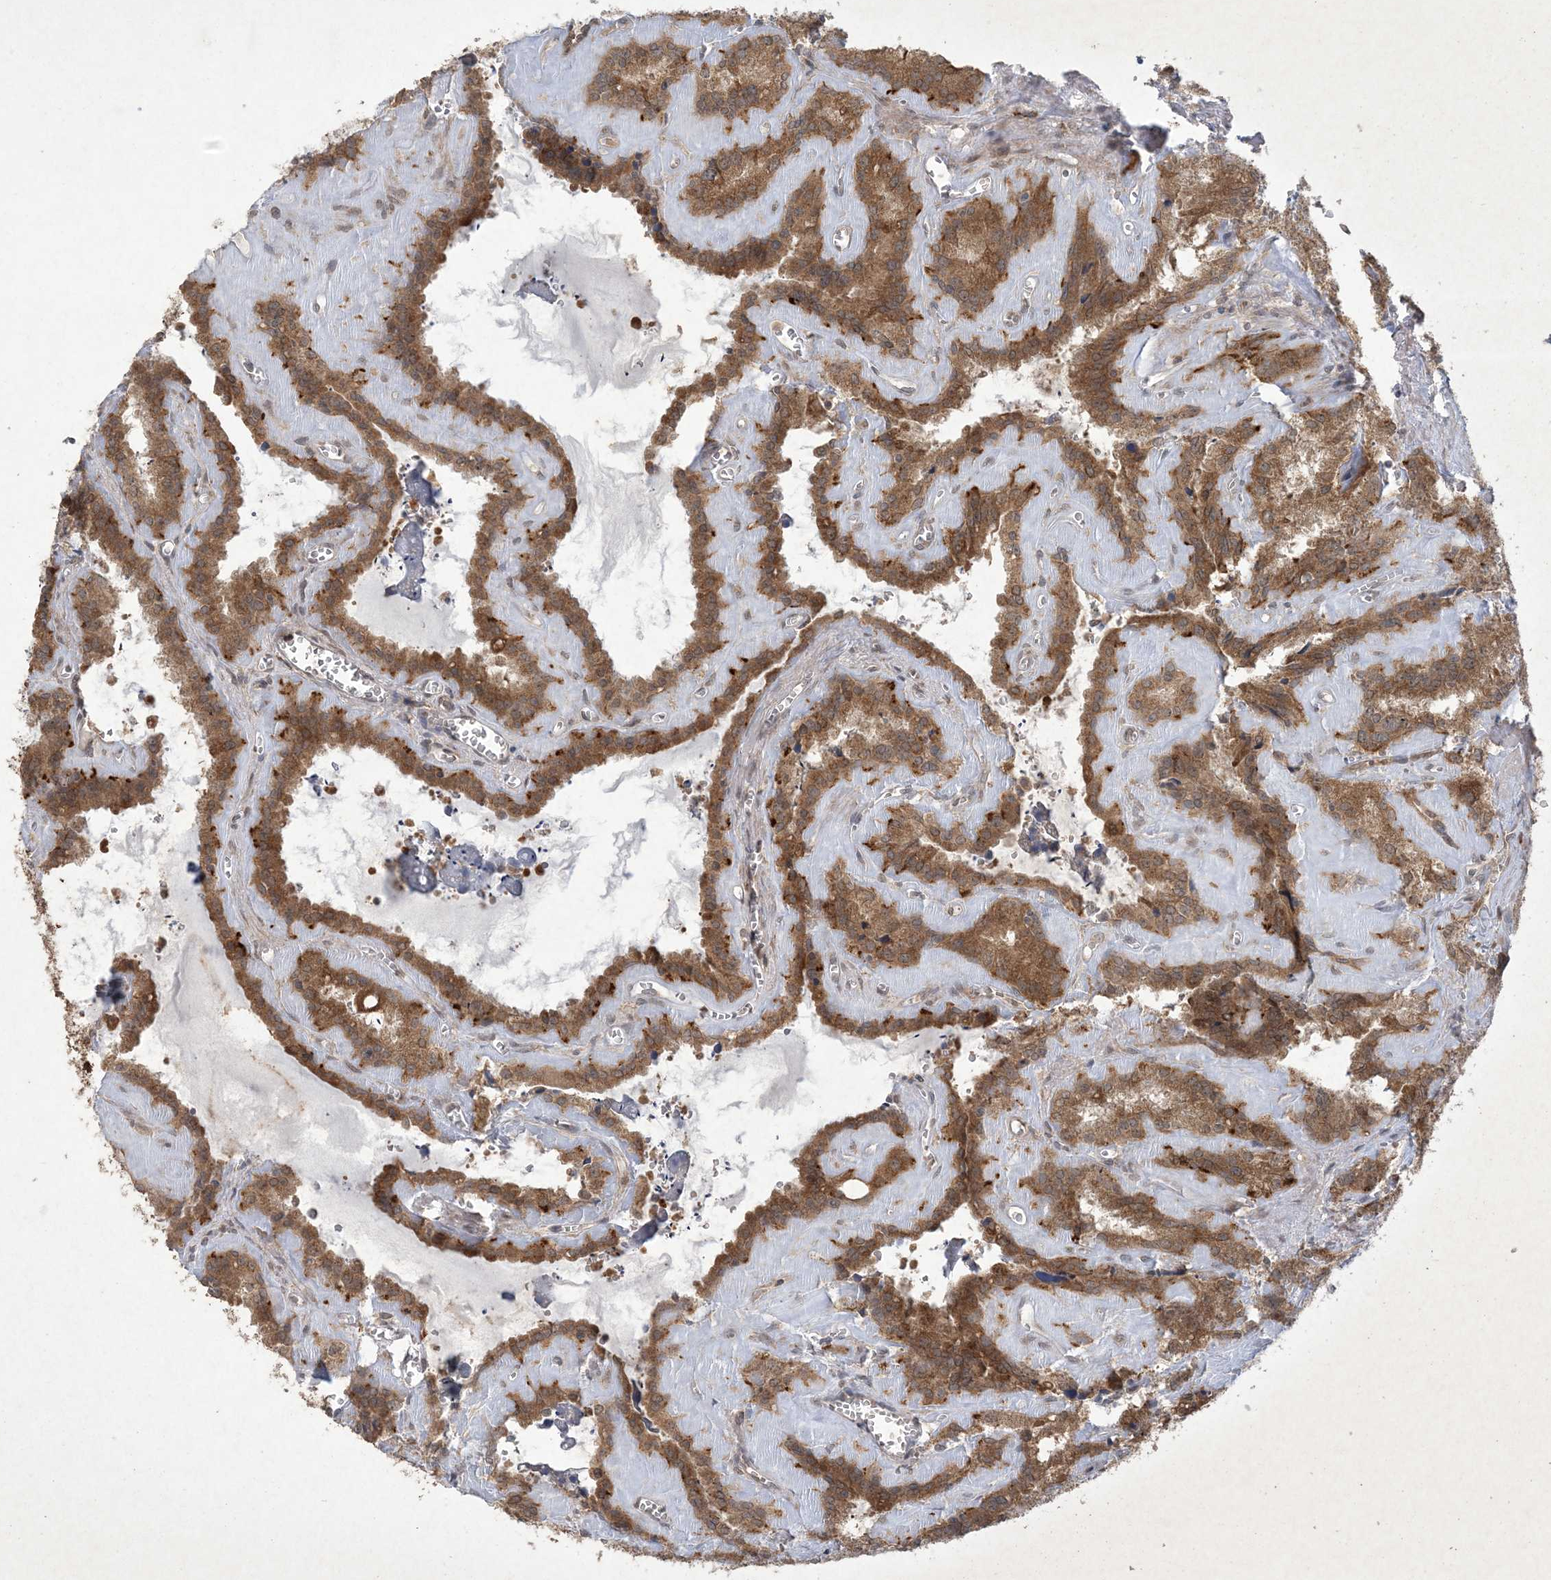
{"staining": {"intensity": "strong", "quantity": ">75%", "location": "cytoplasmic/membranous"}, "tissue": "seminal vesicle", "cell_type": "Glandular cells", "image_type": "normal", "snomed": [{"axis": "morphology", "description": "Normal tissue, NOS"}, {"axis": "topography", "description": "Prostate"}, {"axis": "topography", "description": "Seminal veicle"}], "caption": "This image demonstrates IHC staining of normal seminal vesicle, with high strong cytoplasmic/membranous expression in about >75% of glandular cells.", "gene": "NRBP2", "patient": {"sex": "male", "age": 59}}